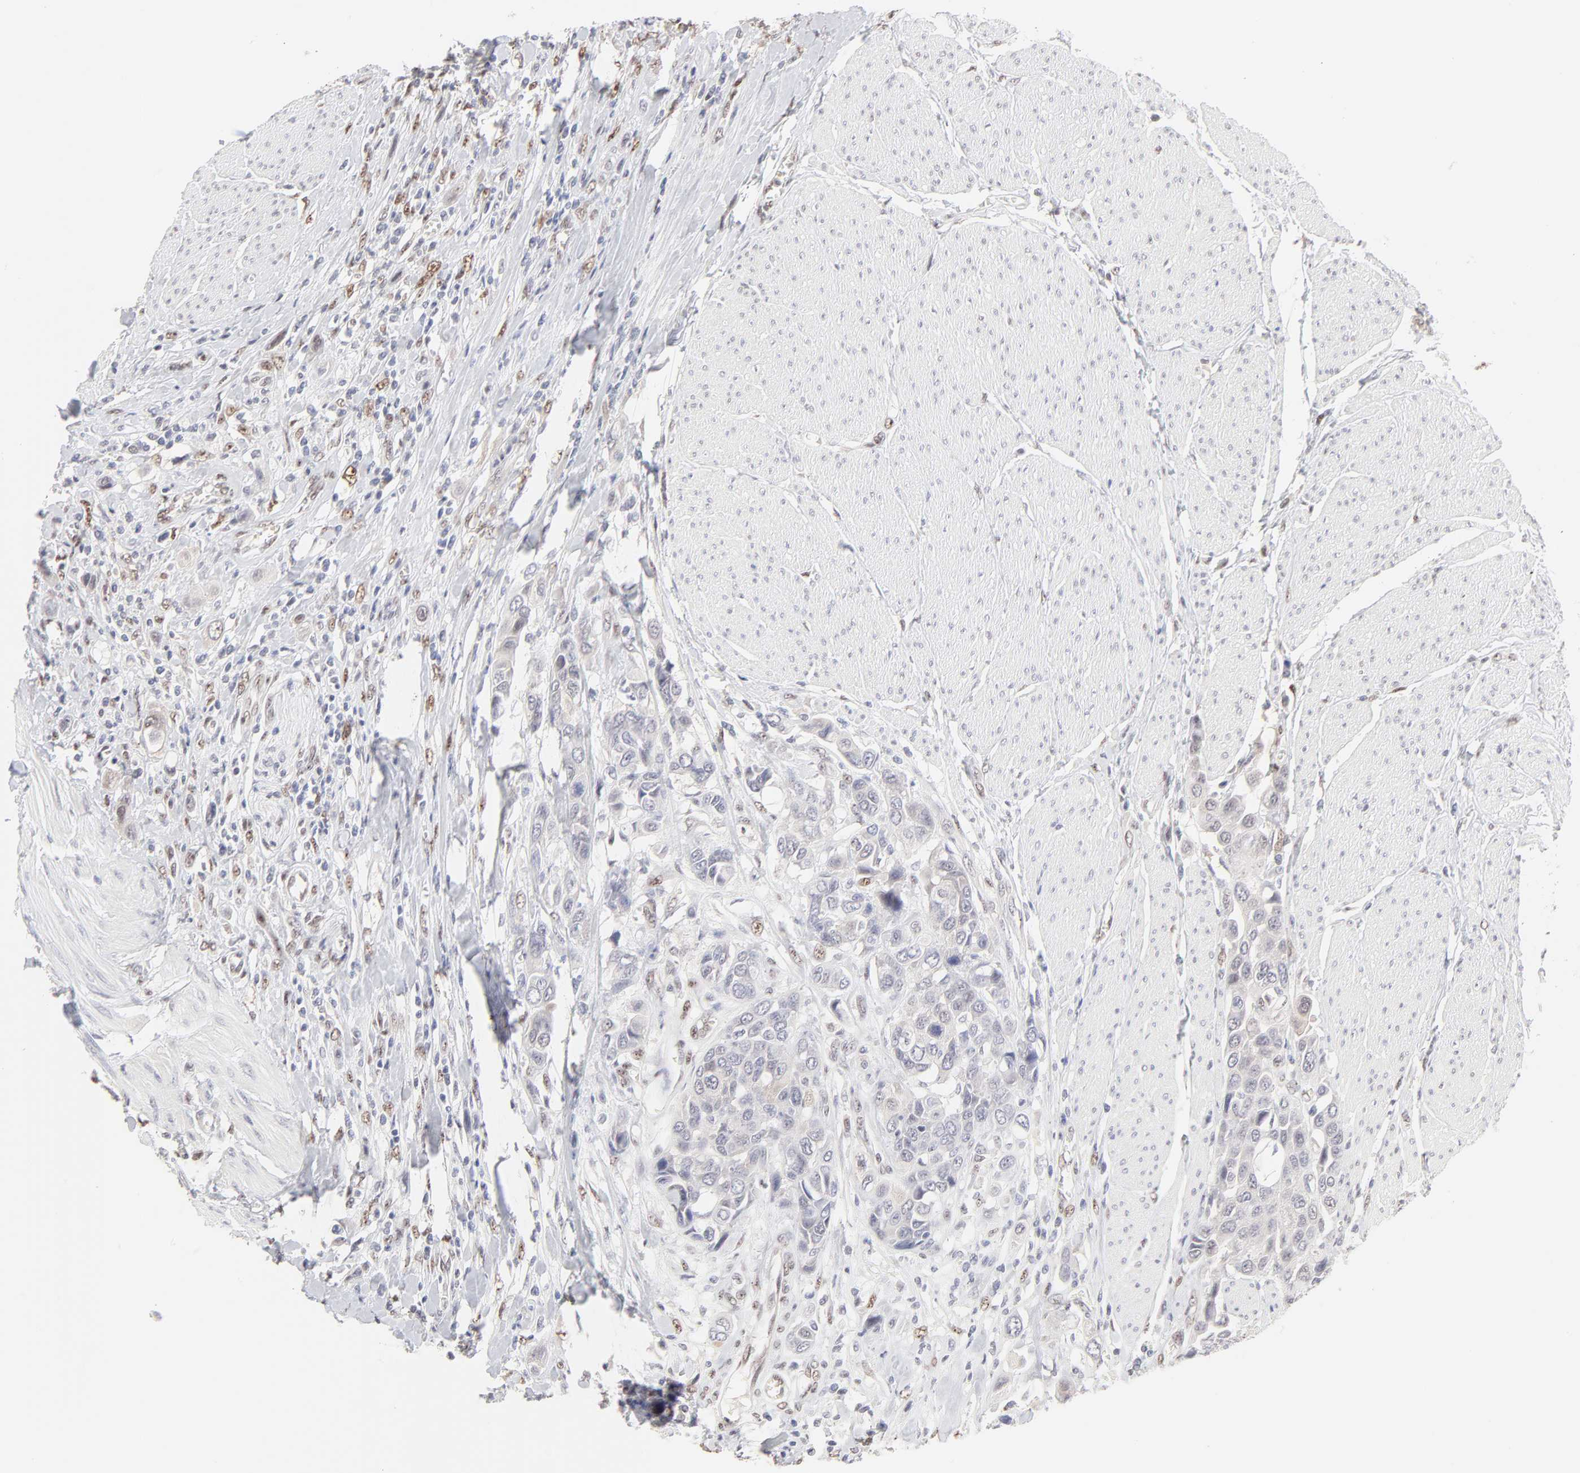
{"staining": {"intensity": "weak", "quantity": "25%-75%", "location": "cytoplasmic/membranous"}, "tissue": "urothelial cancer", "cell_type": "Tumor cells", "image_type": "cancer", "snomed": [{"axis": "morphology", "description": "Urothelial carcinoma, High grade"}, {"axis": "topography", "description": "Urinary bladder"}], "caption": "Protein staining of urothelial cancer tissue exhibits weak cytoplasmic/membranous positivity in about 25%-75% of tumor cells. (brown staining indicates protein expression, while blue staining denotes nuclei).", "gene": "STAT3", "patient": {"sex": "male", "age": 50}}